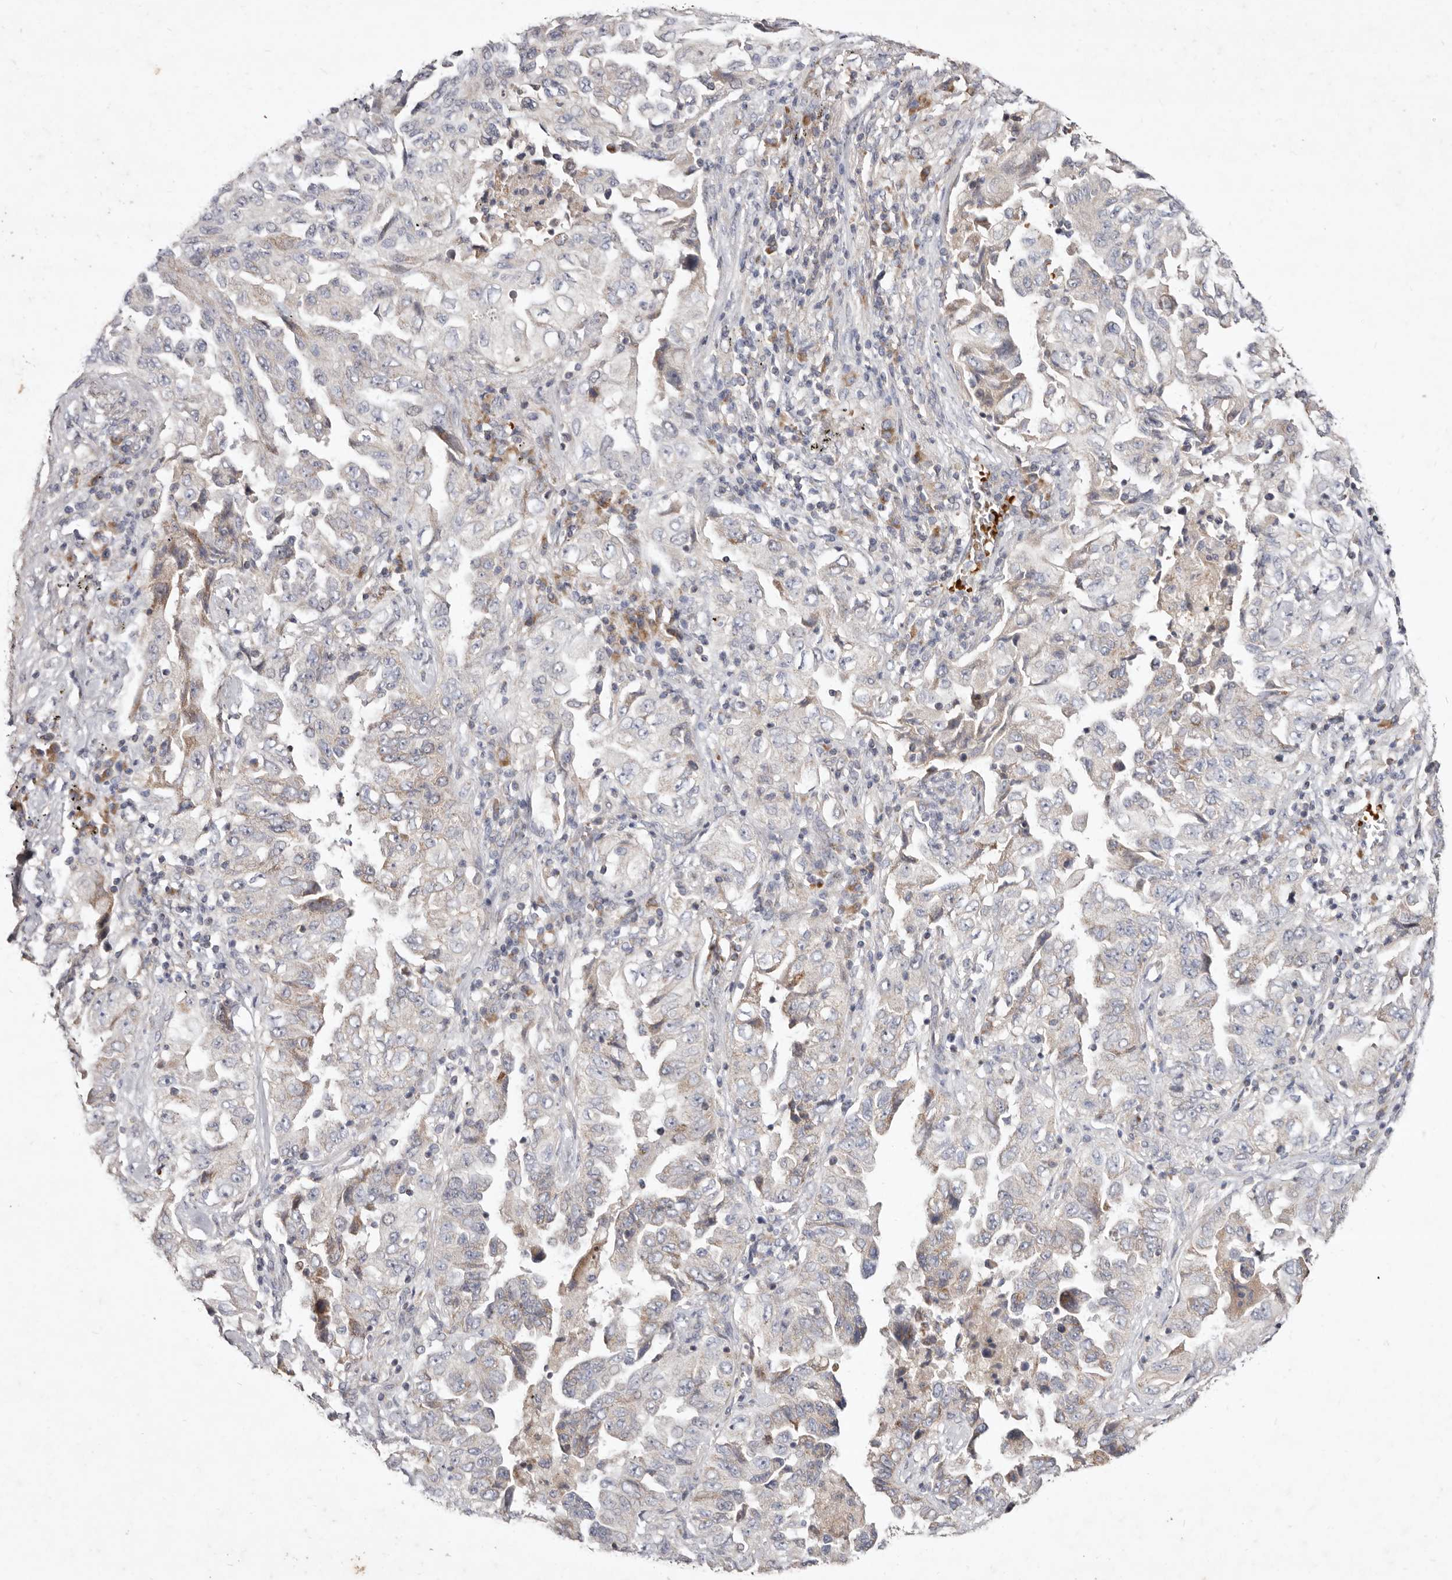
{"staining": {"intensity": "negative", "quantity": "none", "location": "none"}, "tissue": "lung cancer", "cell_type": "Tumor cells", "image_type": "cancer", "snomed": [{"axis": "morphology", "description": "Adenocarcinoma, NOS"}, {"axis": "topography", "description": "Lung"}], "caption": "IHC of lung cancer shows no positivity in tumor cells.", "gene": "SLC25A20", "patient": {"sex": "female", "age": 51}}